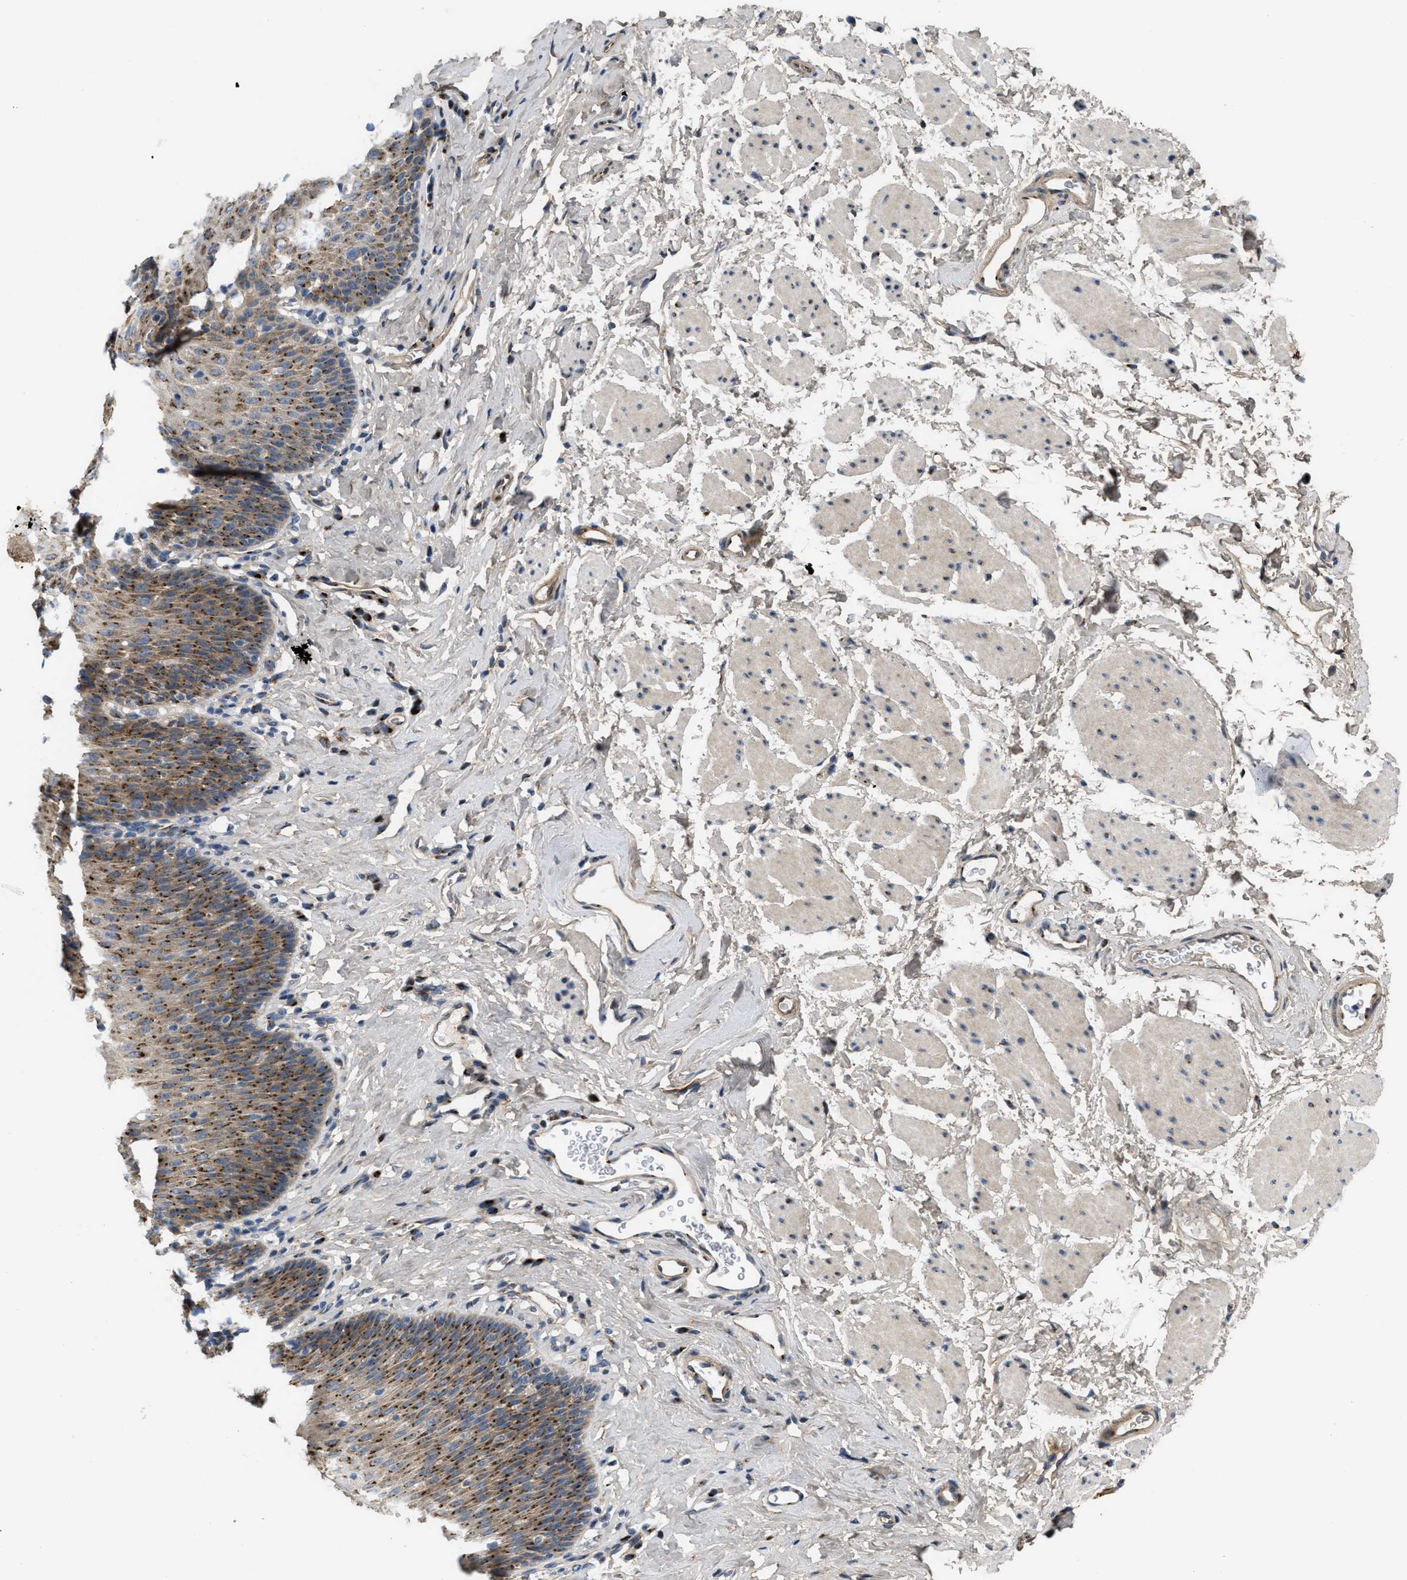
{"staining": {"intensity": "strong", "quantity": "25%-75%", "location": "cytoplasmic/membranous"}, "tissue": "esophagus", "cell_type": "Squamous epithelial cells", "image_type": "normal", "snomed": [{"axis": "morphology", "description": "Normal tissue, NOS"}, {"axis": "topography", "description": "Esophagus"}], "caption": "Protein staining of unremarkable esophagus demonstrates strong cytoplasmic/membranous staining in approximately 25%-75% of squamous epithelial cells. (DAB = brown stain, brightfield microscopy at high magnification).", "gene": "ZNF70", "patient": {"sex": "female", "age": 61}}